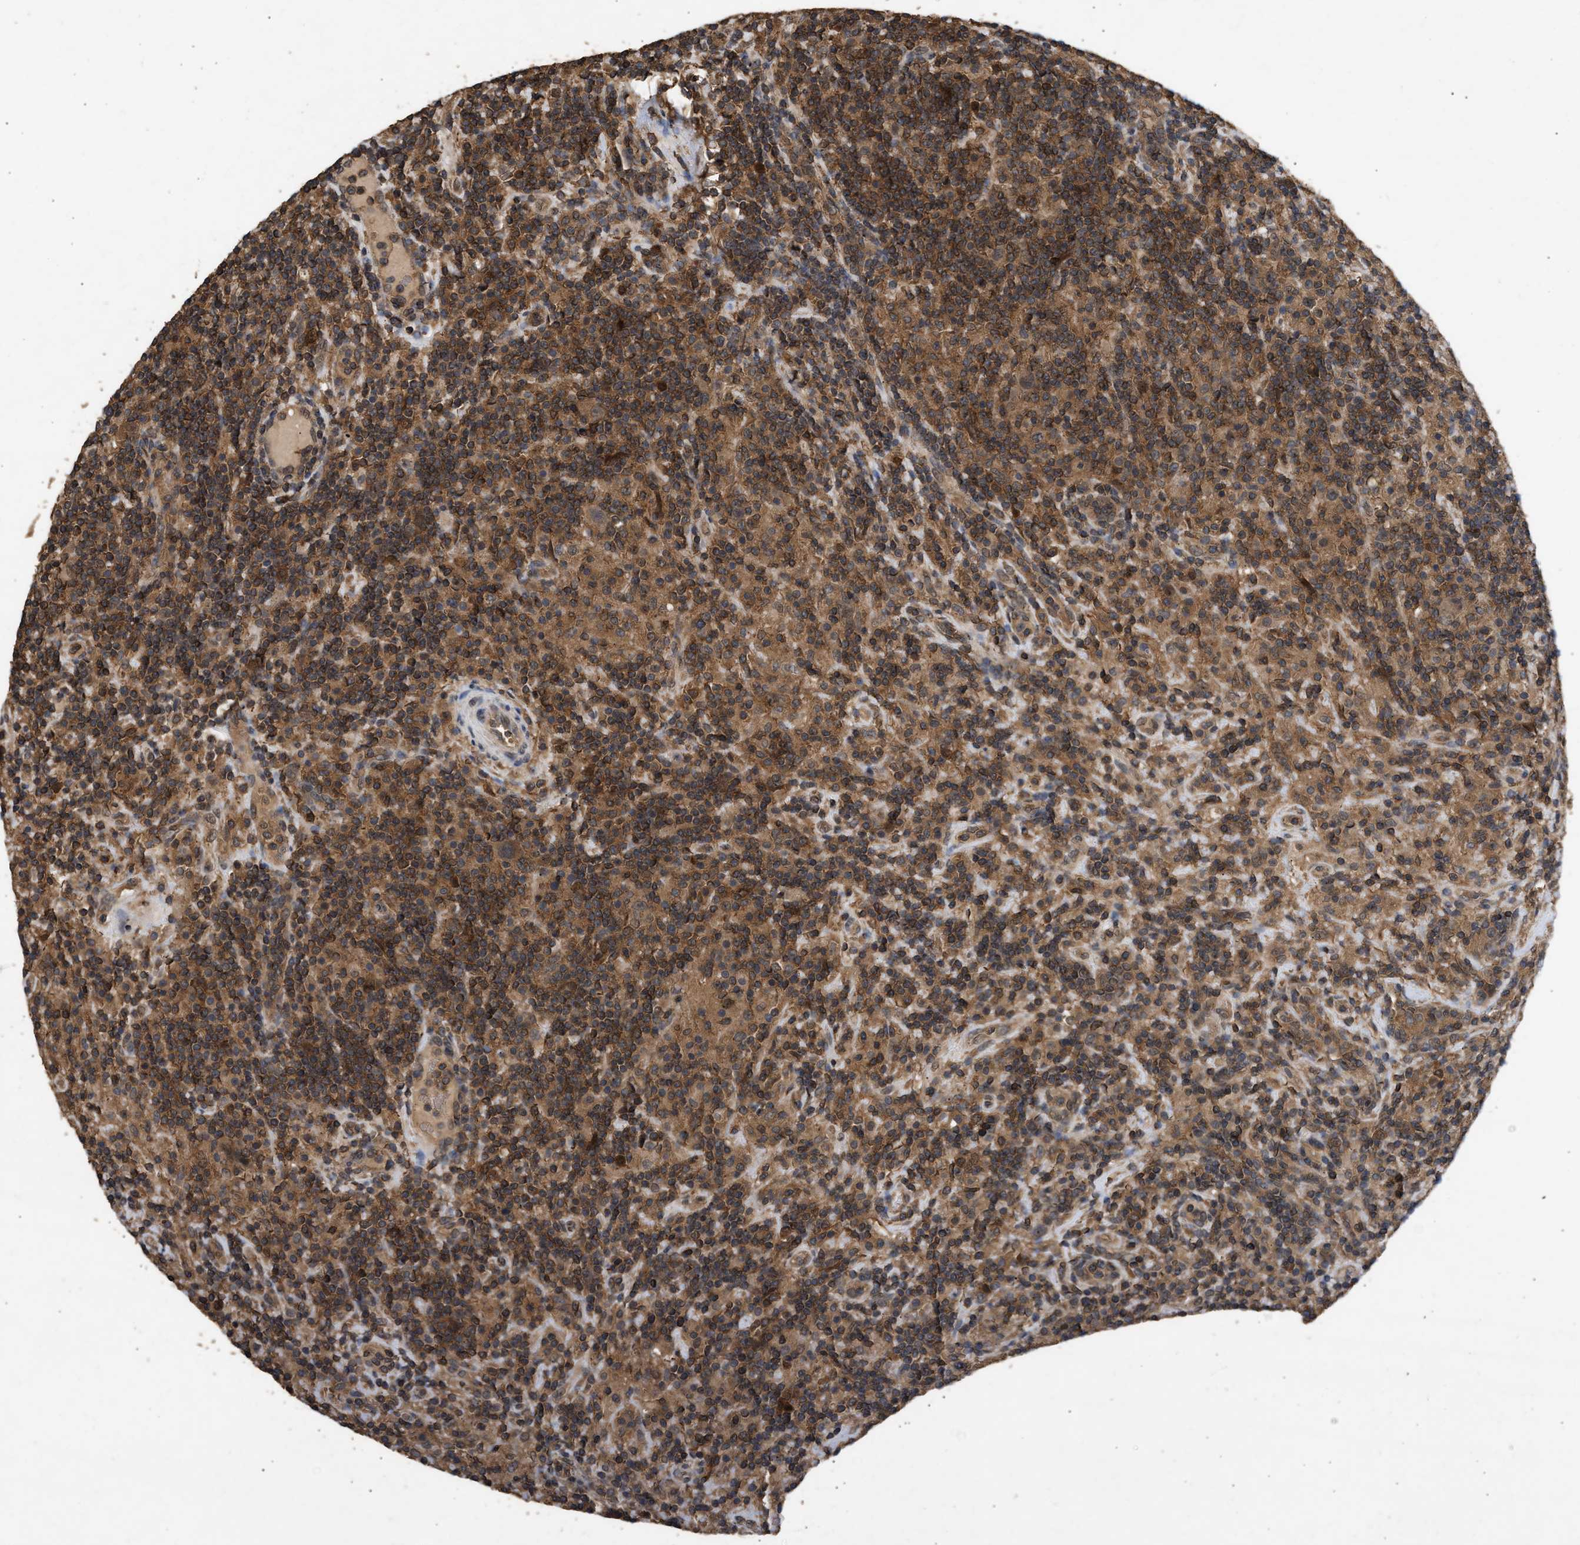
{"staining": {"intensity": "weak", "quantity": "25%-75%", "location": "cytoplasmic/membranous"}, "tissue": "lymphoma", "cell_type": "Tumor cells", "image_type": "cancer", "snomed": [{"axis": "morphology", "description": "Hodgkin's disease, NOS"}, {"axis": "topography", "description": "Lymph node"}], "caption": "High-power microscopy captured an IHC micrograph of lymphoma, revealing weak cytoplasmic/membranous expression in approximately 25%-75% of tumor cells.", "gene": "FITM1", "patient": {"sex": "male", "age": 70}}